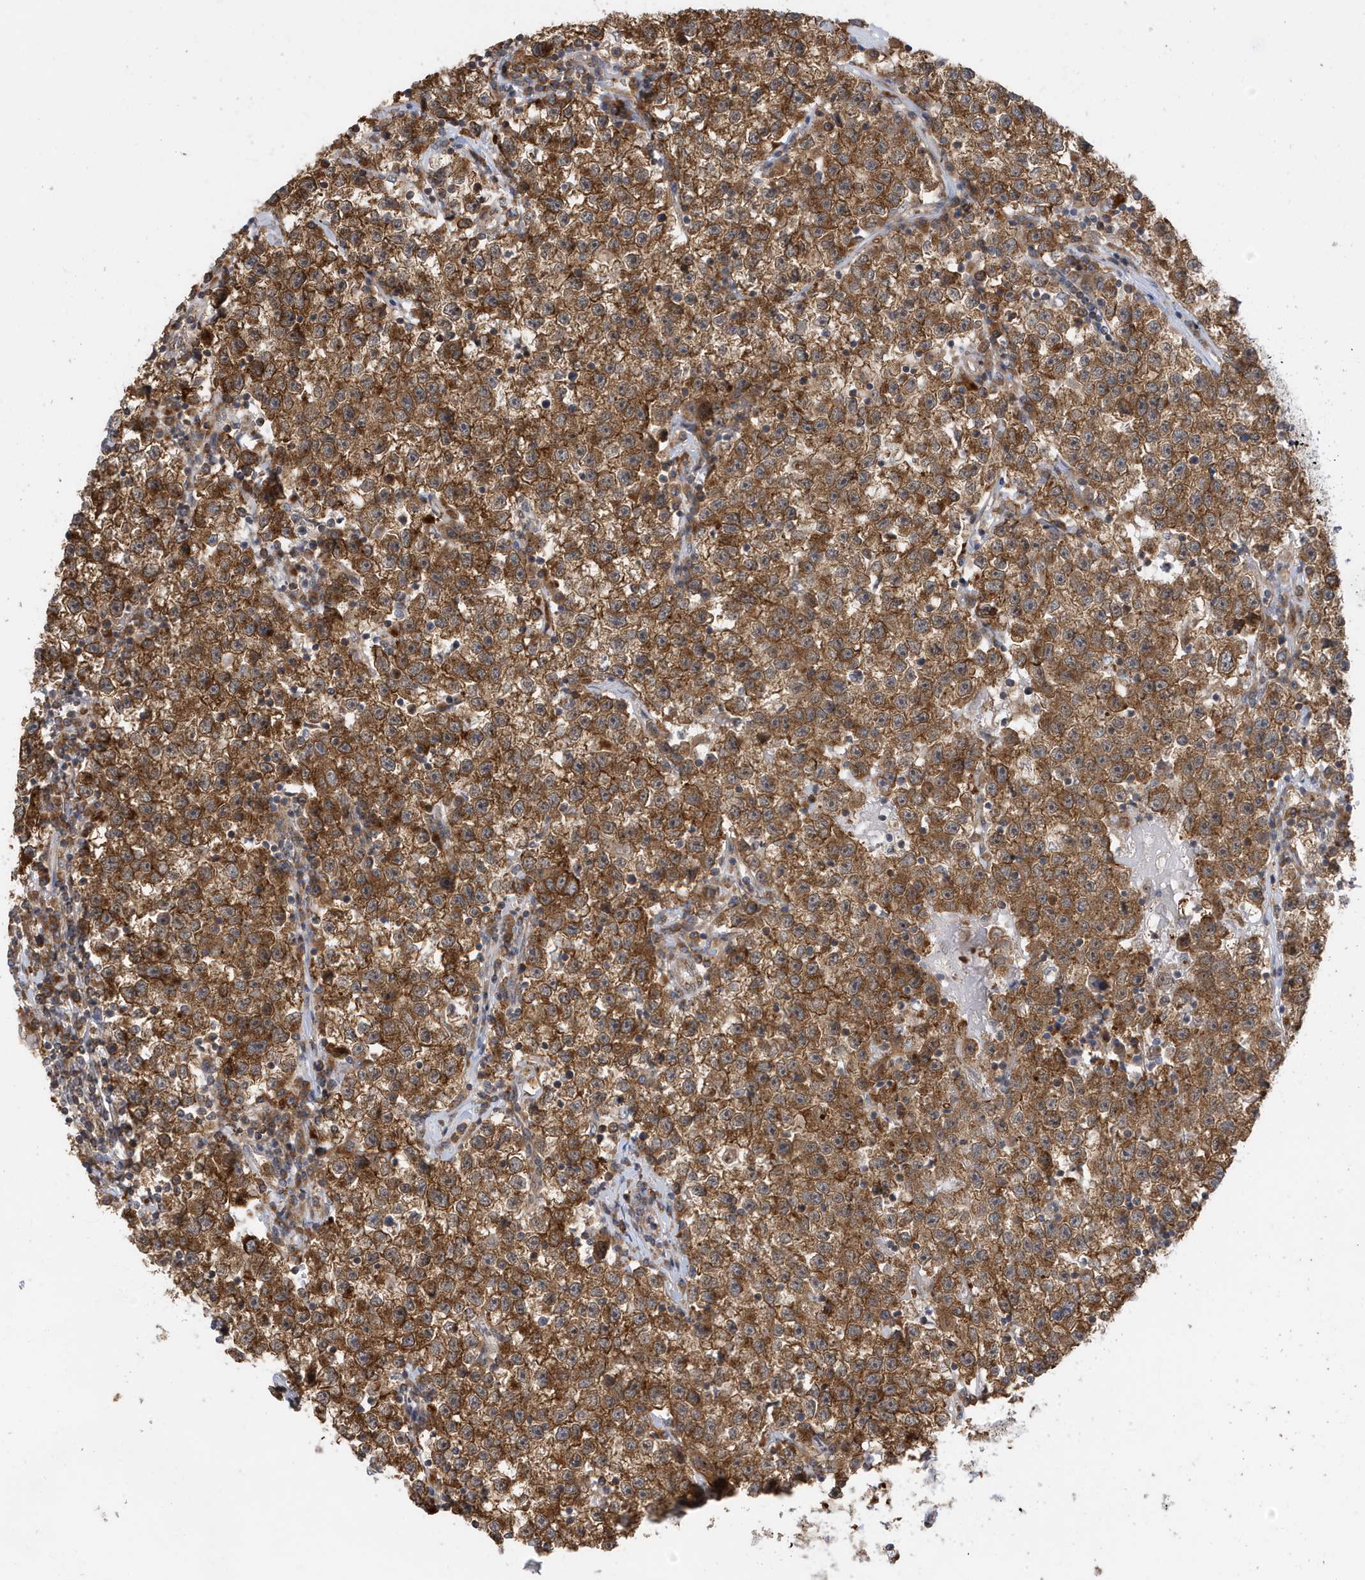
{"staining": {"intensity": "moderate", "quantity": ">75%", "location": "cytoplasmic/membranous"}, "tissue": "testis cancer", "cell_type": "Tumor cells", "image_type": "cancer", "snomed": [{"axis": "morphology", "description": "Seminoma, NOS"}, {"axis": "topography", "description": "Testis"}], "caption": "Immunohistochemistry (IHC) (DAB) staining of testis cancer exhibits moderate cytoplasmic/membranous protein expression in approximately >75% of tumor cells. (DAB IHC with brightfield microscopy, high magnification).", "gene": "ZNF507", "patient": {"sex": "male", "age": 22}}